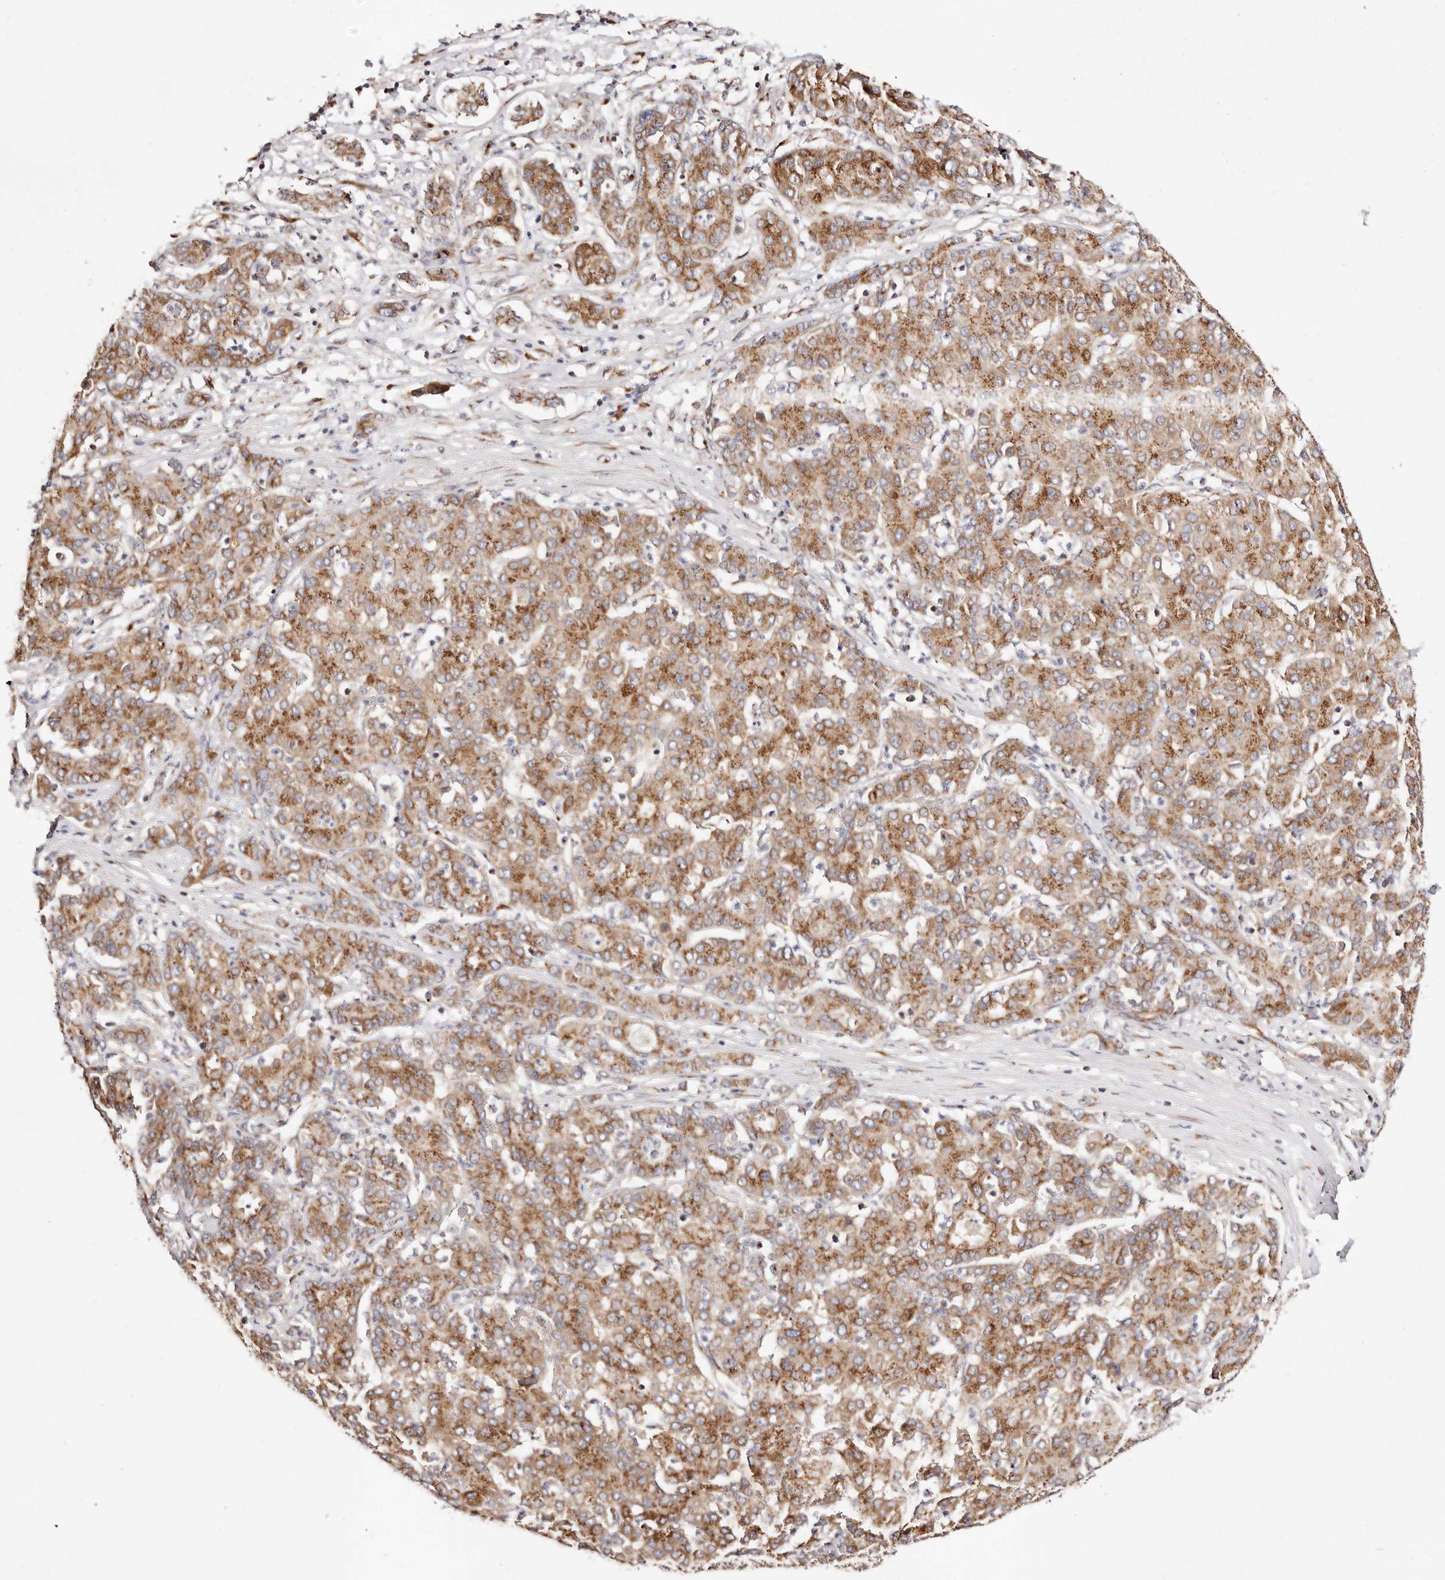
{"staining": {"intensity": "moderate", "quantity": ">75%", "location": "cytoplasmic/membranous"}, "tissue": "liver cancer", "cell_type": "Tumor cells", "image_type": "cancer", "snomed": [{"axis": "morphology", "description": "Carcinoma, Hepatocellular, NOS"}, {"axis": "topography", "description": "Liver"}], "caption": "Liver hepatocellular carcinoma tissue shows moderate cytoplasmic/membranous expression in approximately >75% of tumor cells, visualized by immunohistochemistry.", "gene": "MAPK6", "patient": {"sex": "male", "age": 65}}